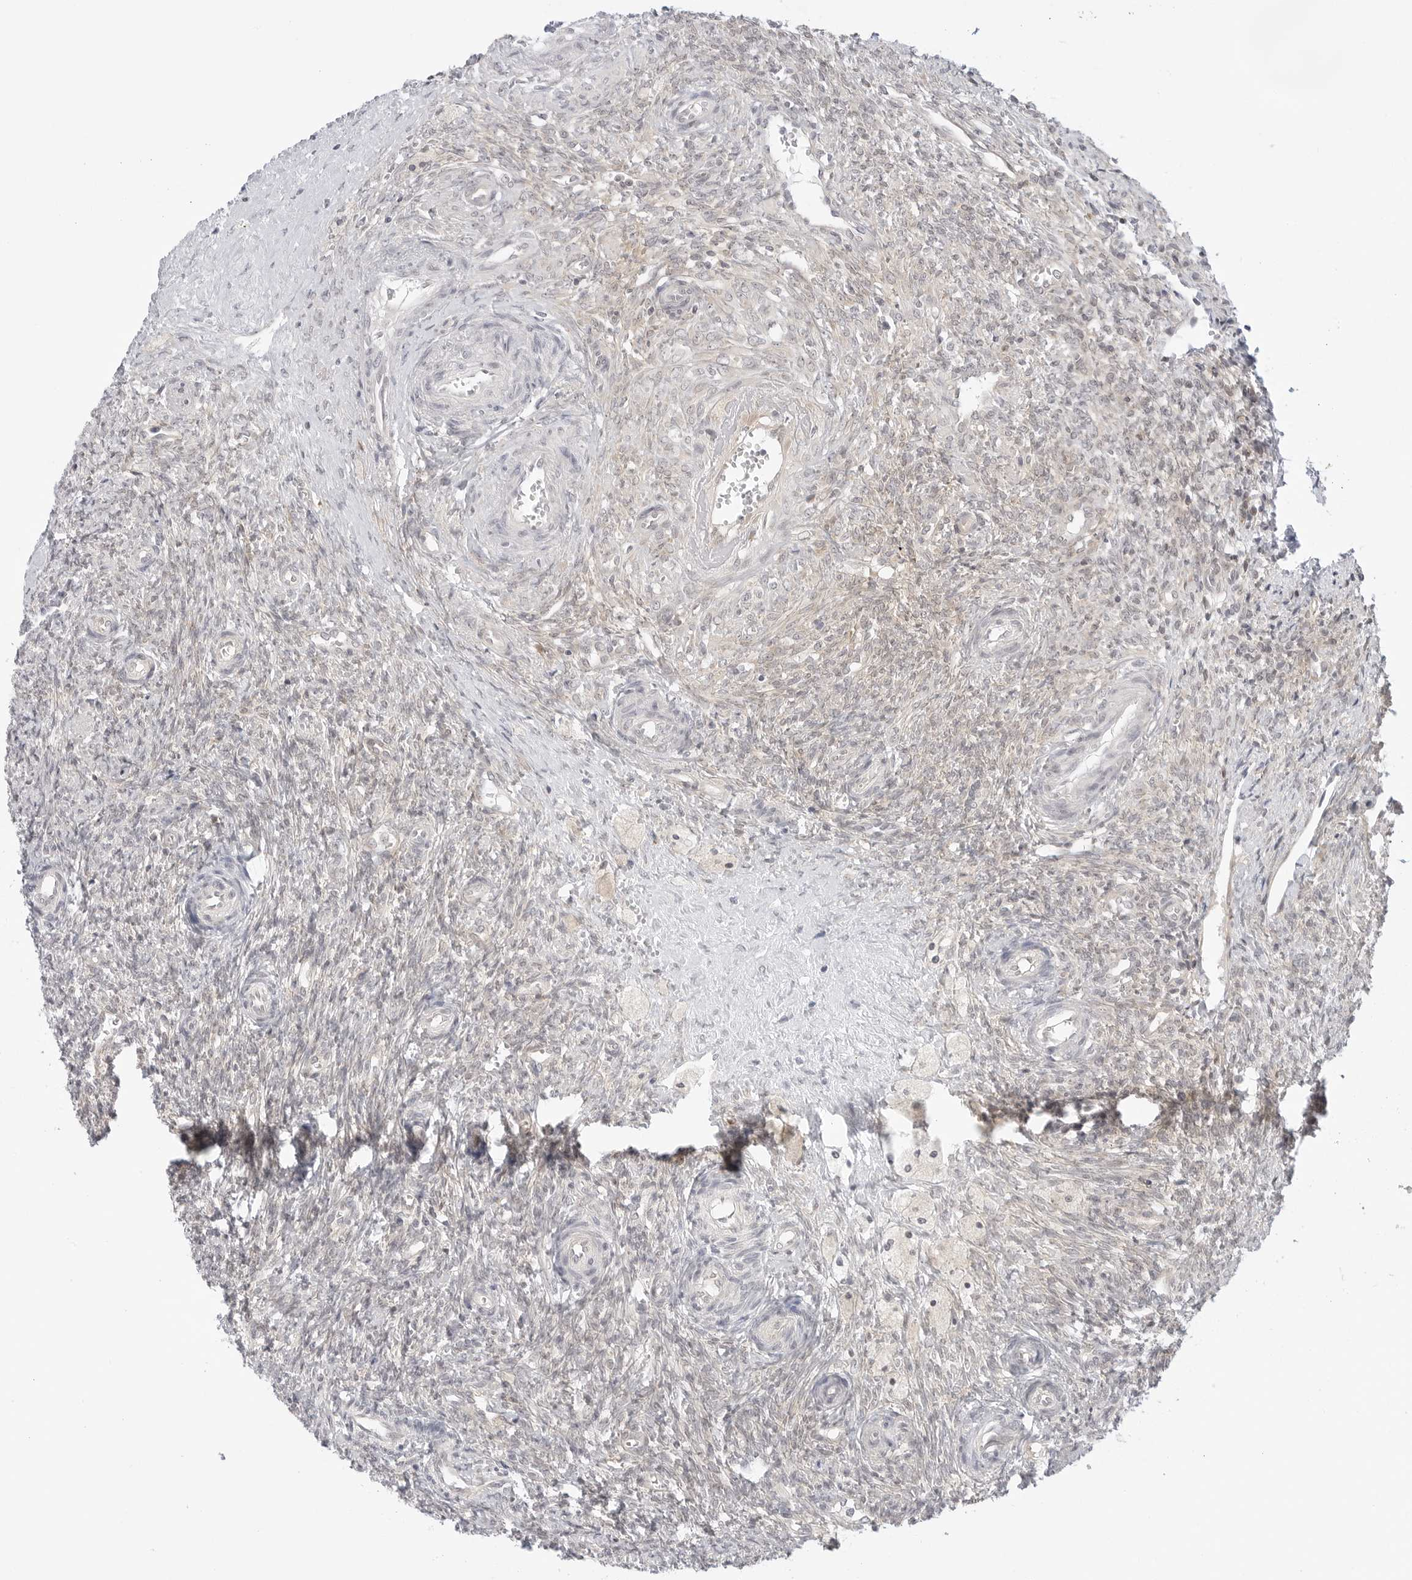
{"staining": {"intensity": "weak", "quantity": "<25%", "location": "cytoplasmic/membranous"}, "tissue": "ovary", "cell_type": "Ovarian stroma cells", "image_type": "normal", "snomed": [{"axis": "morphology", "description": "Normal tissue, NOS"}, {"axis": "topography", "description": "Ovary"}], "caption": "Micrograph shows no significant protein positivity in ovarian stroma cells of unremarkable ovary.", "gene": "TCP1", "patient": {"sex": "female", "age": 41}}